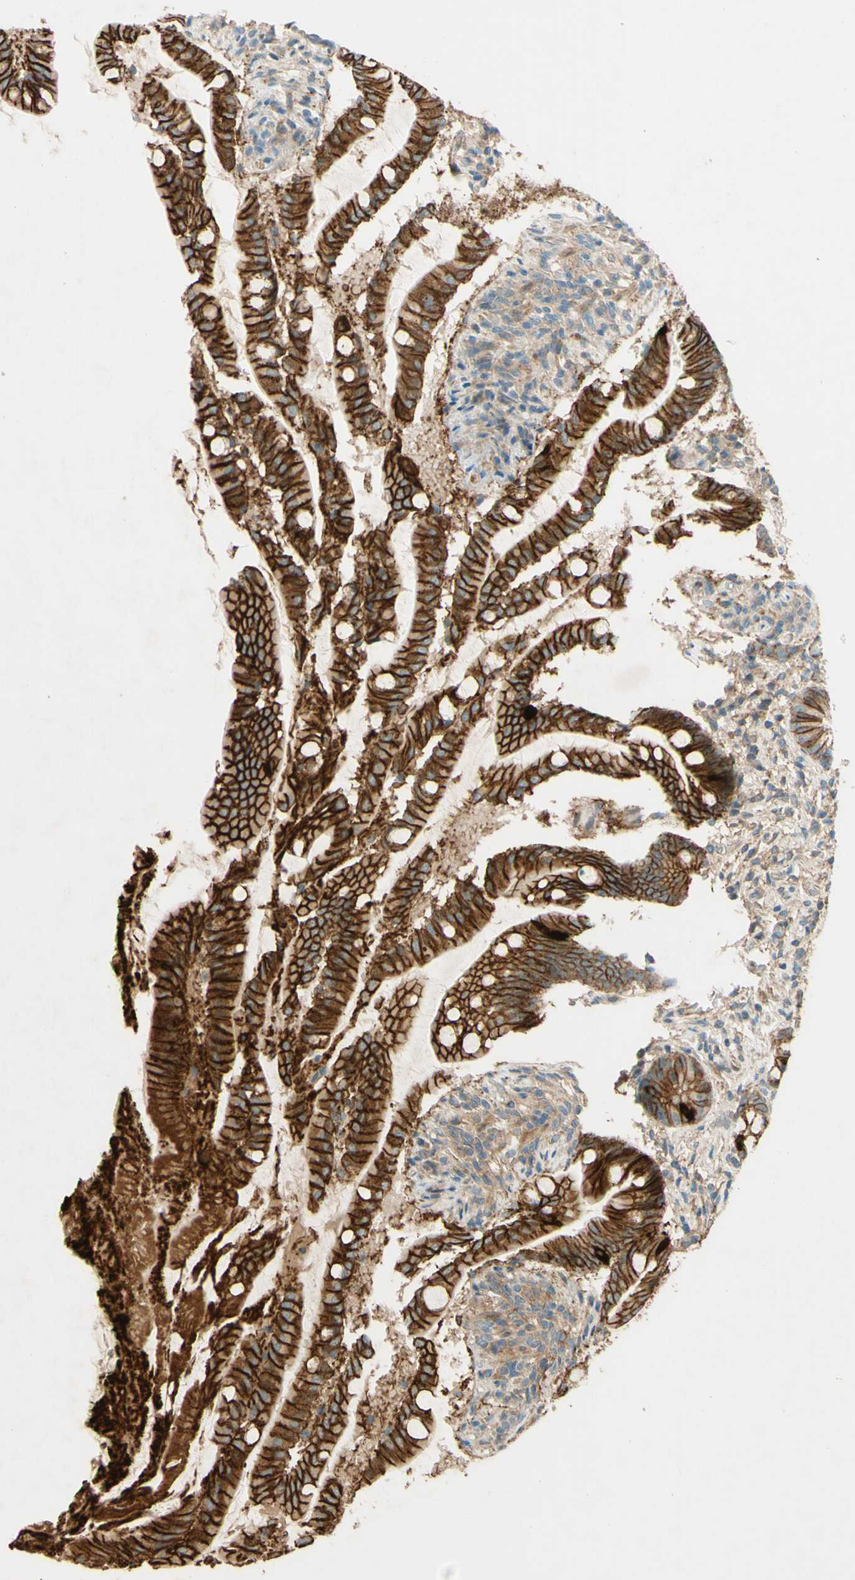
{"staining": {"intensity": "strong", "quantity": ">75%", "location": "cytoplasmic/membranous"}, "tissue": "small intestine", "cell_type": "Glandular cells", "image_type": "normal", "snomed": [{"axis": "morphology", "description": "Normal tissue, NOS"}, {"axis": "topography", "description": "Small intestine"}], "caption": "Human small intestine stained with a protein marker reveals strong staining in glandular cells.", "gene": "ADAM17", "patient": {"sex": "female", "age": 56}}